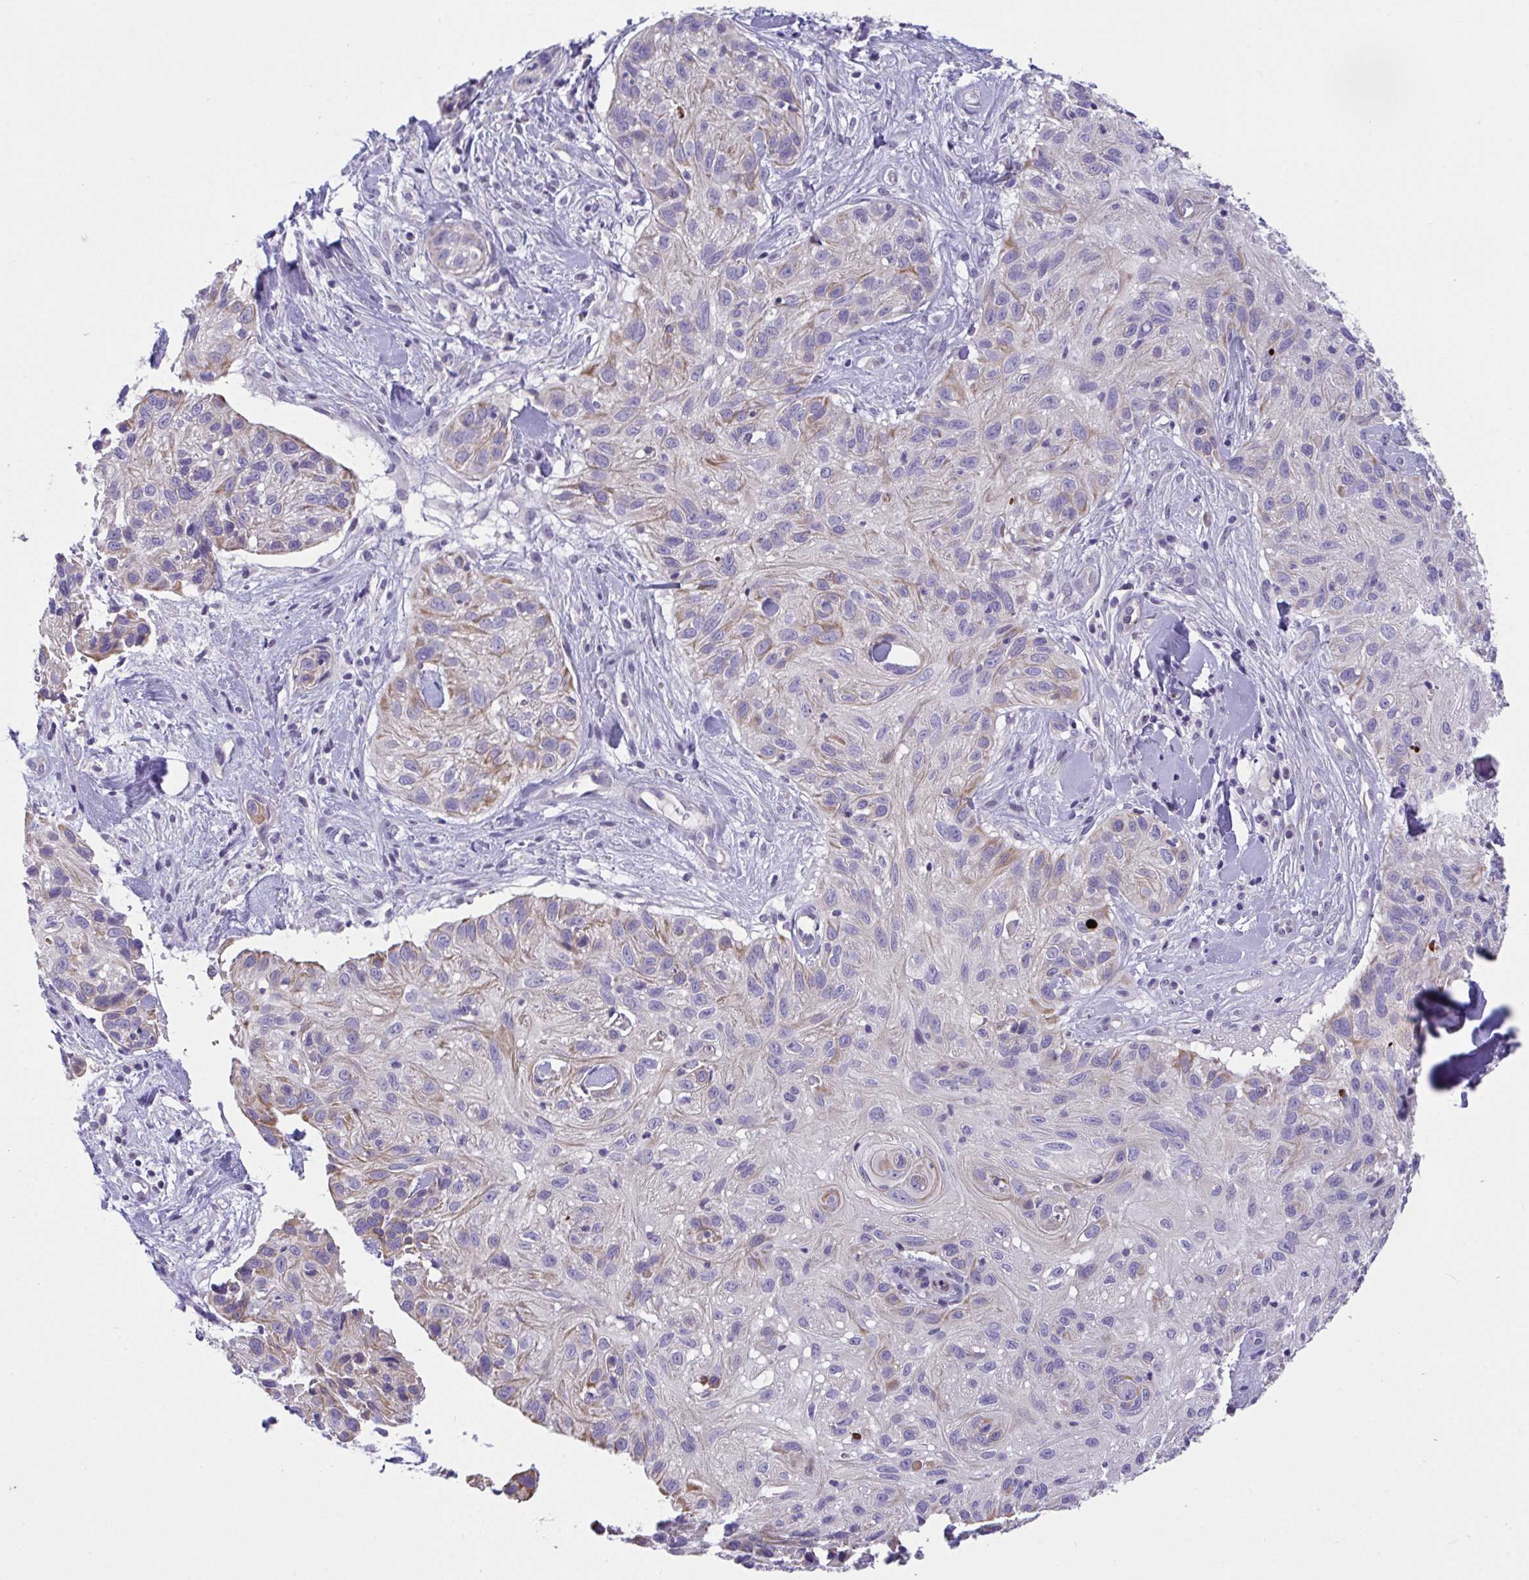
{"staining": {"intensity": "weak", "quantity": "<25%", "location": "cytoplasmic/membranous"}, "tissue": "skin cancer", "cell_type": "Tumor cells", "image_type": "cancer", "snomed": [{"axis": "morphology", "description": "Squamous cell carcinoma, NOS"}, {"axis": "topography", "description": "Skin"}], "caption": "Skin cancer (squamous cell carcinoma) was stained to show a protein in brown. There is no significant staining in tumor cells.", "gene": "RHOXF1", "patient": {"sex": "male", "age": 82}}